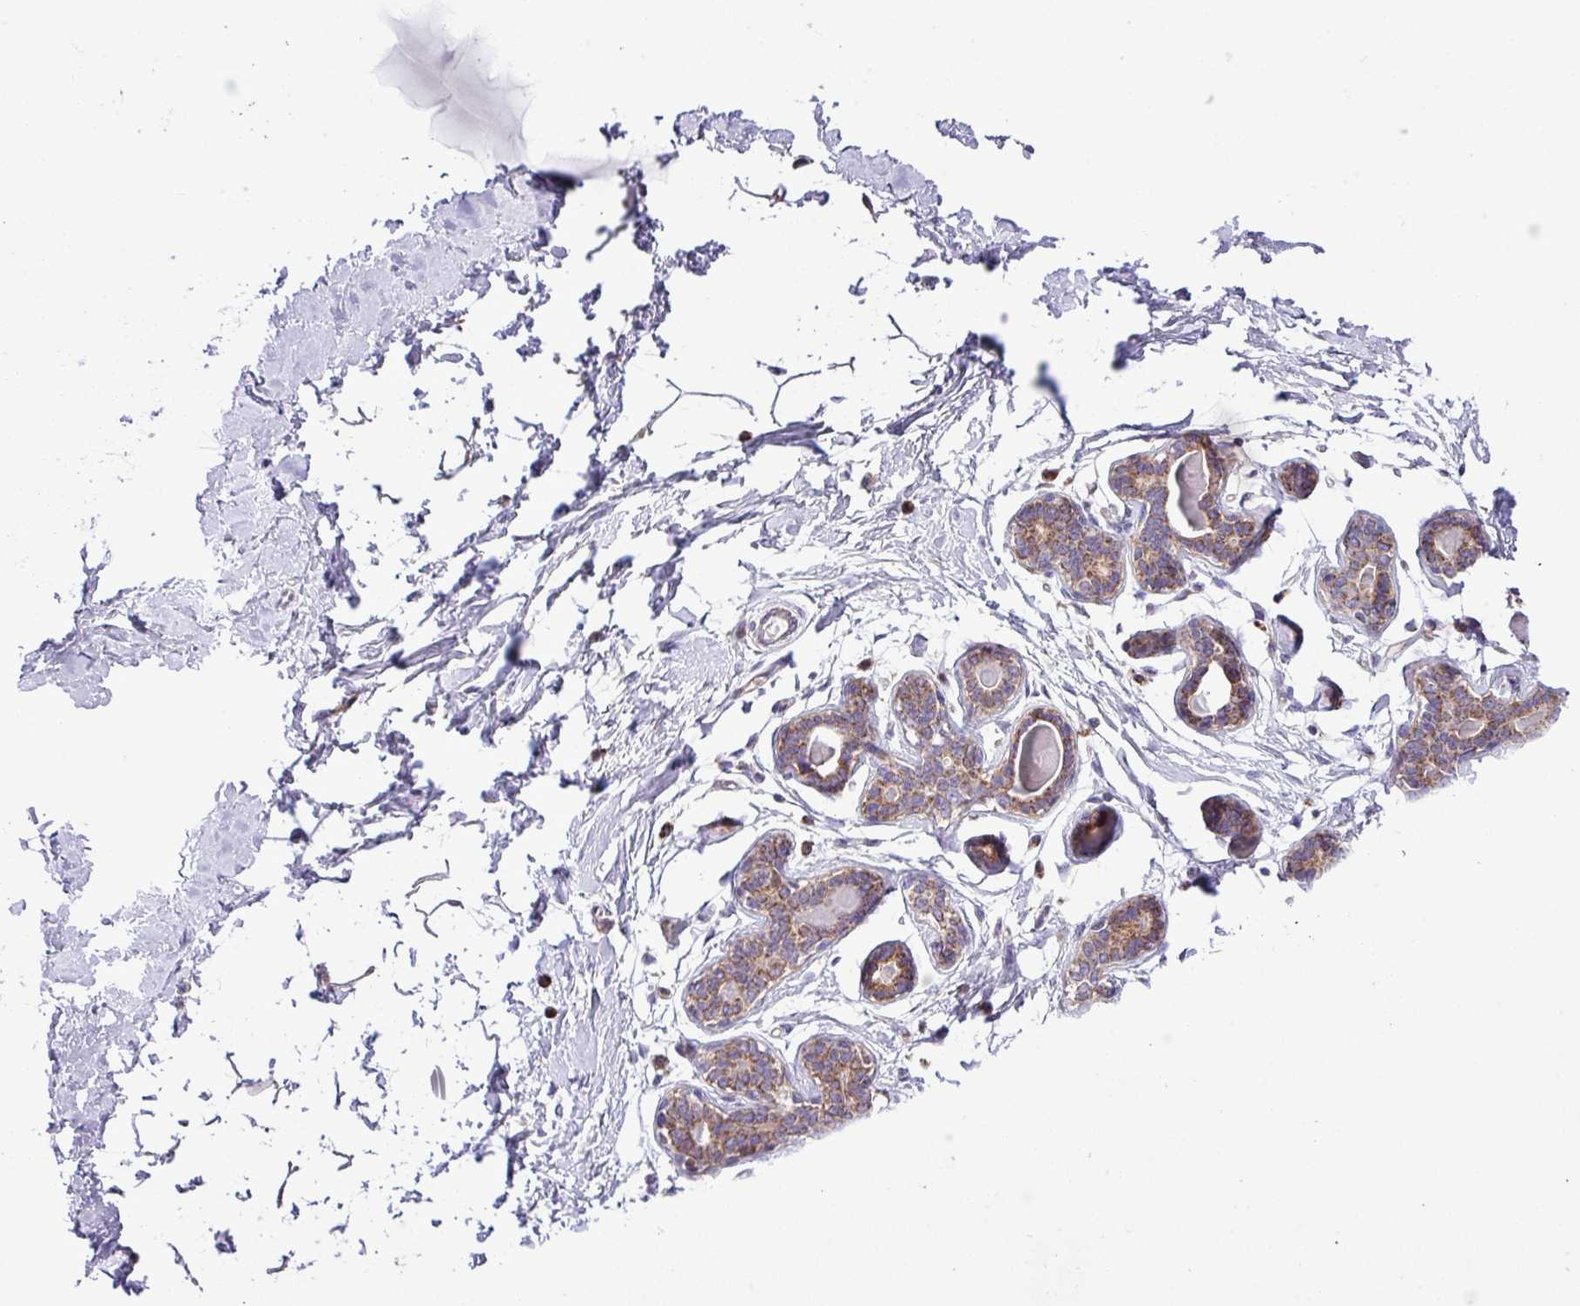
{"staining": {"intensity": "negative", "quantity": "none", "location": "none"}, "tissue": "breast", "cell_type": "Adipocytes", "image_type": "normal", "snomed": [{"axis": "morphology", "description": "Normal tissue, NOS"}, {"axis": "topography", "description": "Breast"}], "caption": "IHC image of unremarkable human breast stained for a protein (brown), which demonstrates no expression in adipocytes. (DAB (3,3'-diaminobenzidine) immunohistochemistry, high magnification).", "gene": "B3GNT9", "patient": {"sex": "female", "age": 23}}